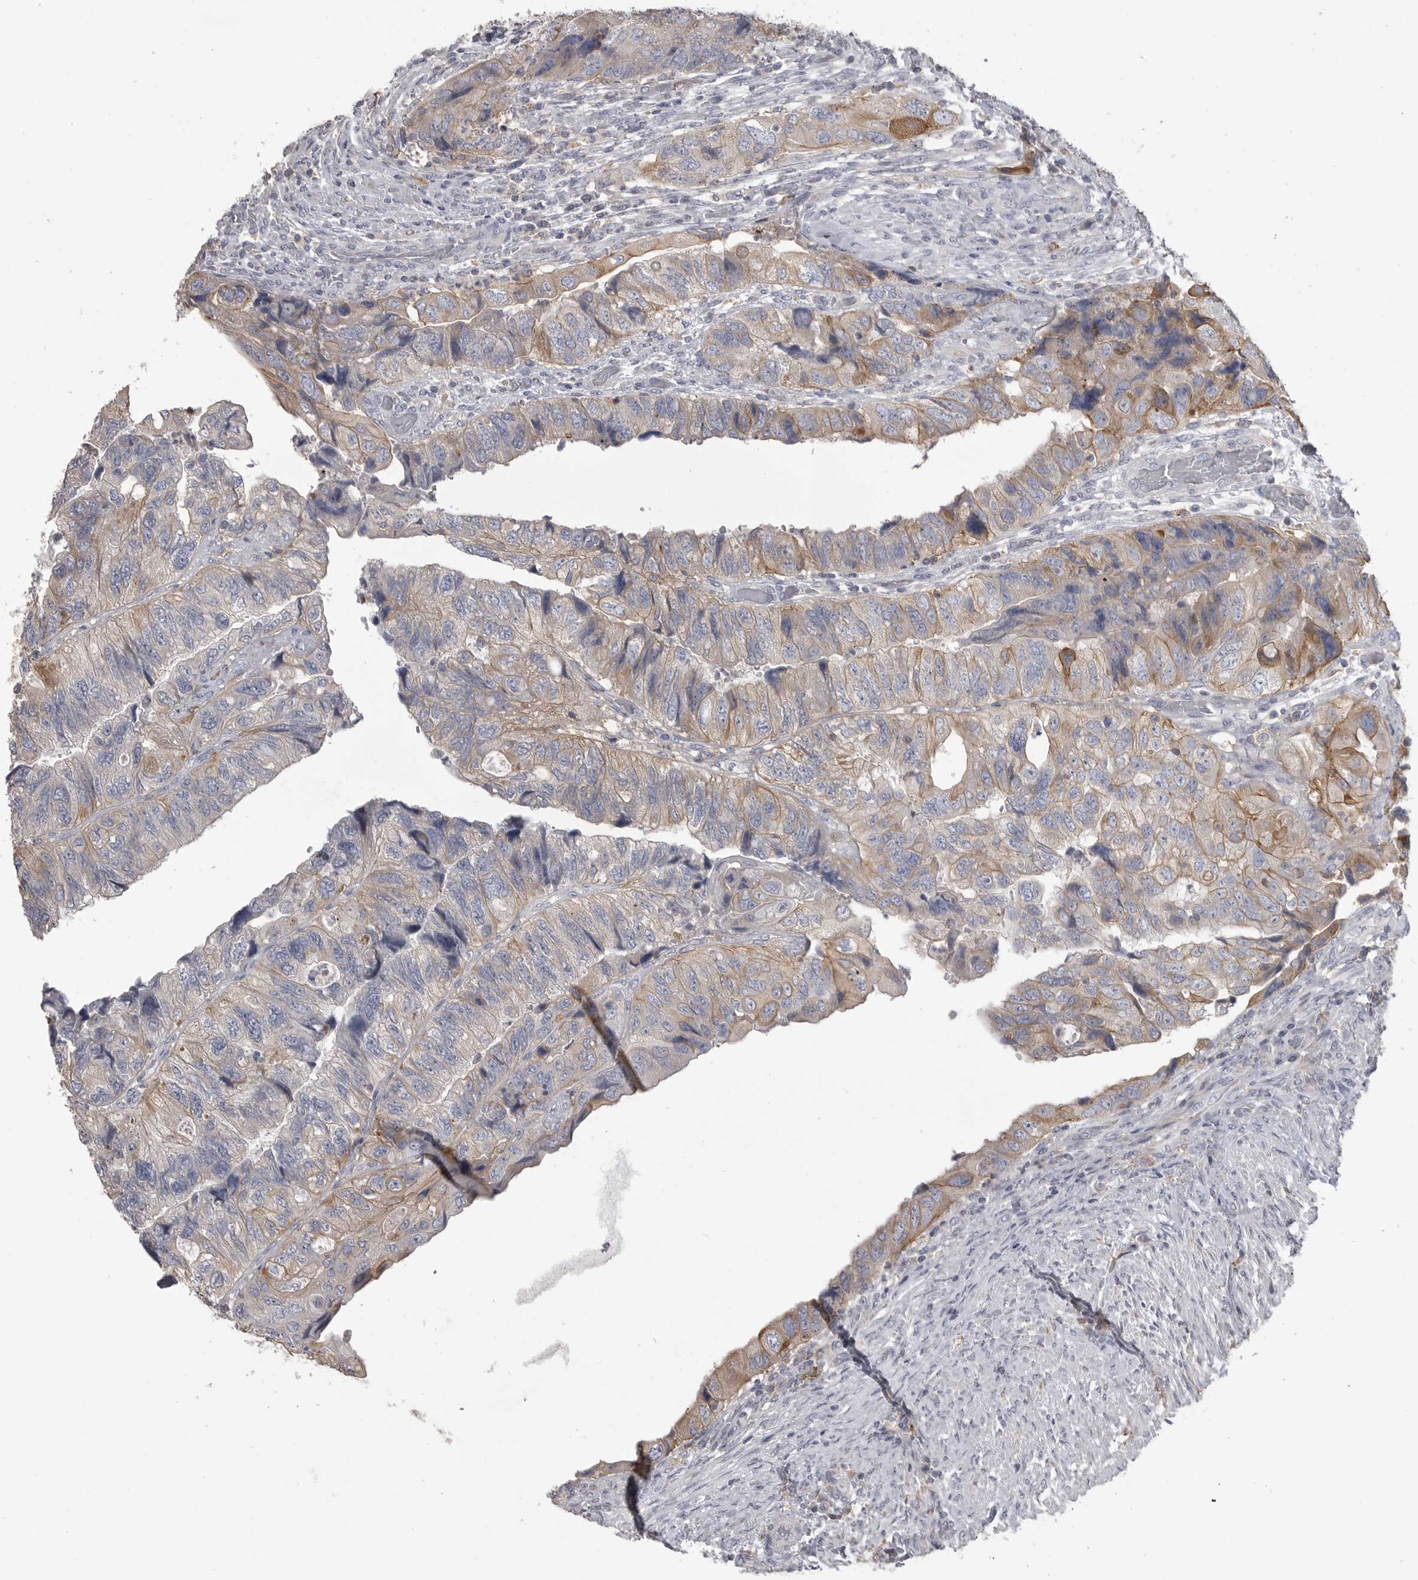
{"staining": {"intensity": "moderate", "quantity": "<25%", "location": "cytoplasmic/membranous"}, "tissue": "colorectal cancer", "cell_type": "Tumor cells", "image_type": "cancer", "snomed": [{"axis": "morphology", "description": "Adenocarcinoma, NOS"}, {"axis": "topography", "description": "Rectum"}], "caption": "Tumor cells show moderate cytoplasmic/membranous staining in about <25% of cells in adenocarcinoma (colorectal).", "gene": "CMTM6", "patient": {"sex": "male", "age": 63}}